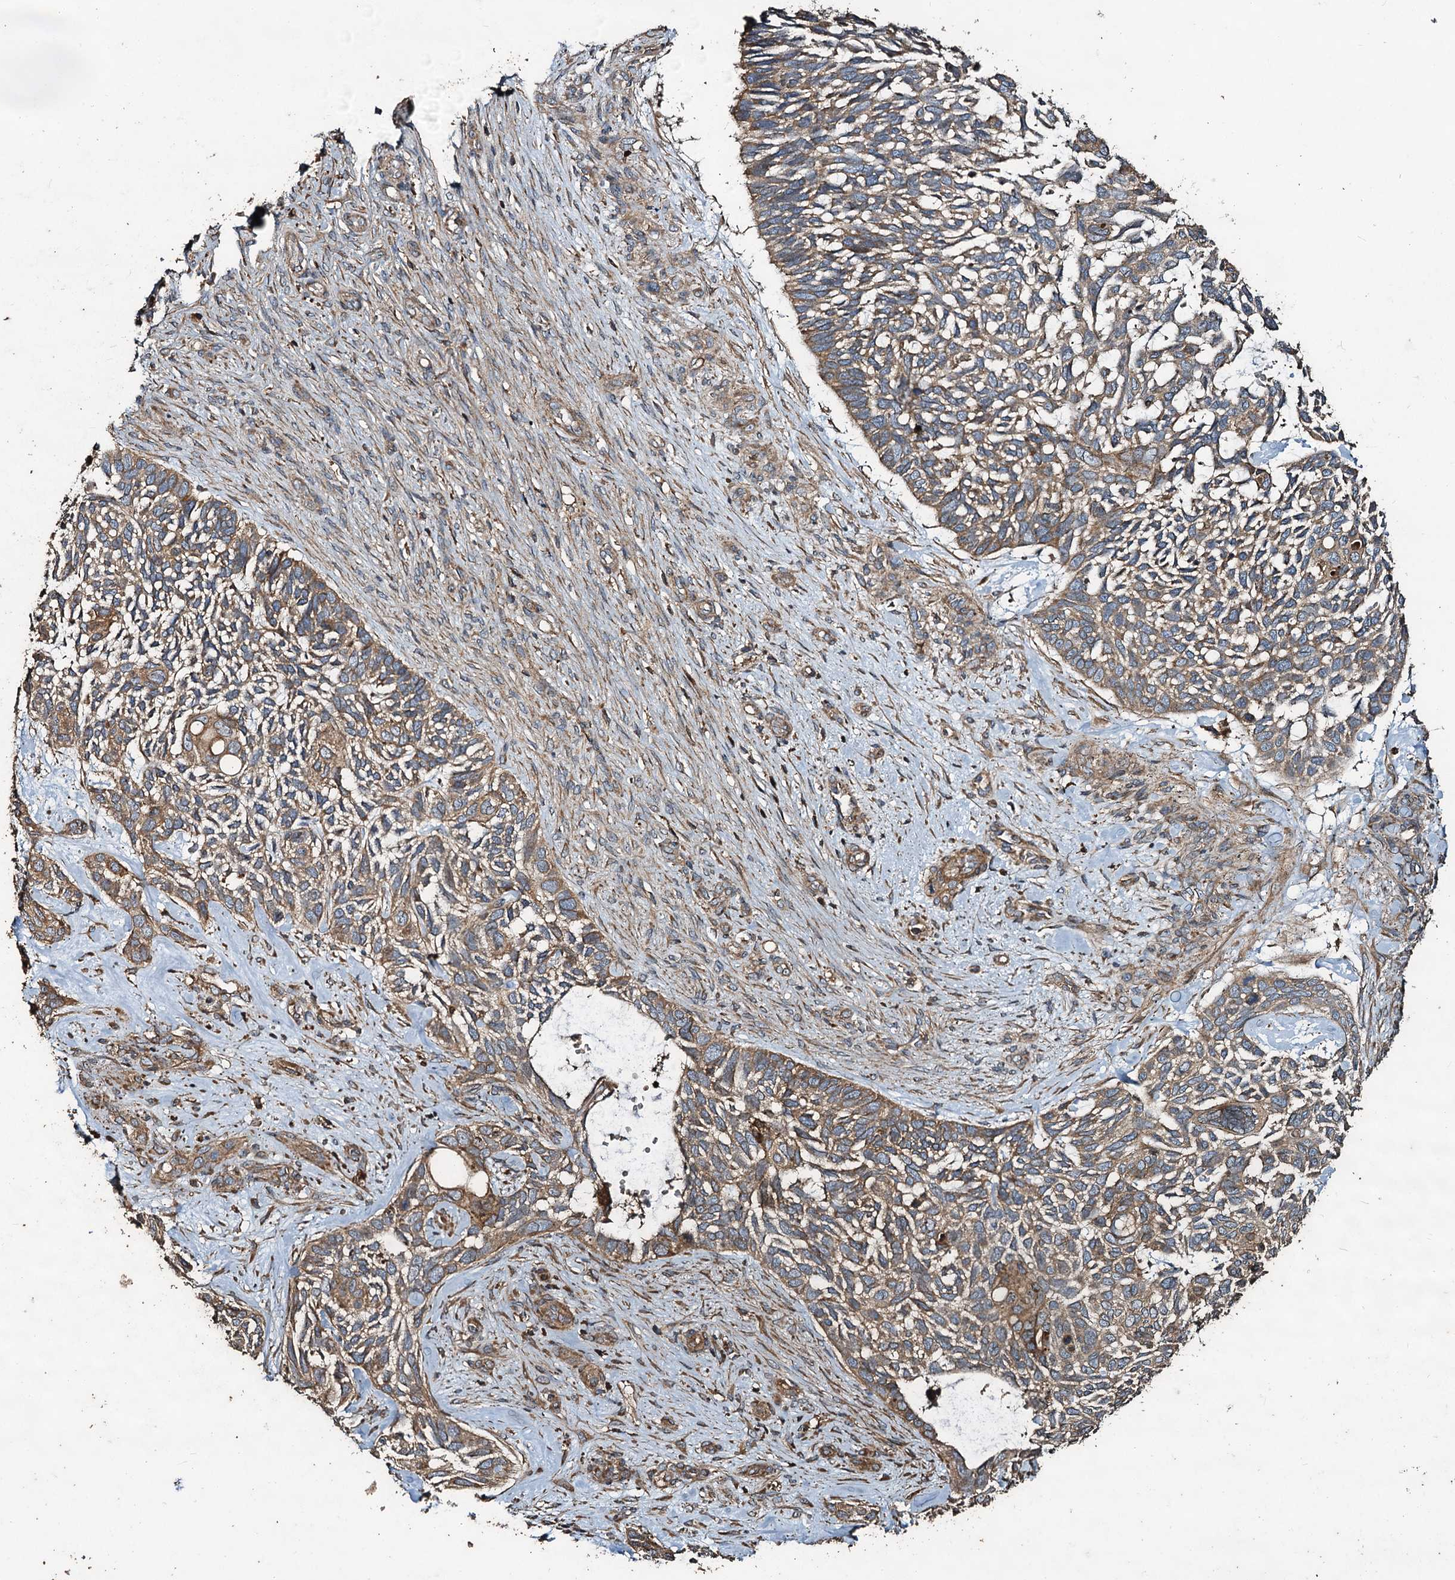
{"staining": {"intensity": "weak", "quantity": ">75%", "location": "cytoplasmic/membranous"}, "tissue": "skin cancer", "cell_type": "Tumor cells", "image_type": "cancer", "snomed": [{"axis": "morphology", "description": "Basal cell carcinoma"}, {"axis": "topography", "description": "Skin"}], "caption": "Immunohistochemical staining of human basal cell carcinoma (skin) reveals low levels of weak cytoplasmic/membranous protein staining in about >75% of tumor cells.", "gene": "NOTCH2NLA", "patient": {"sex": "male", "age": 88}}